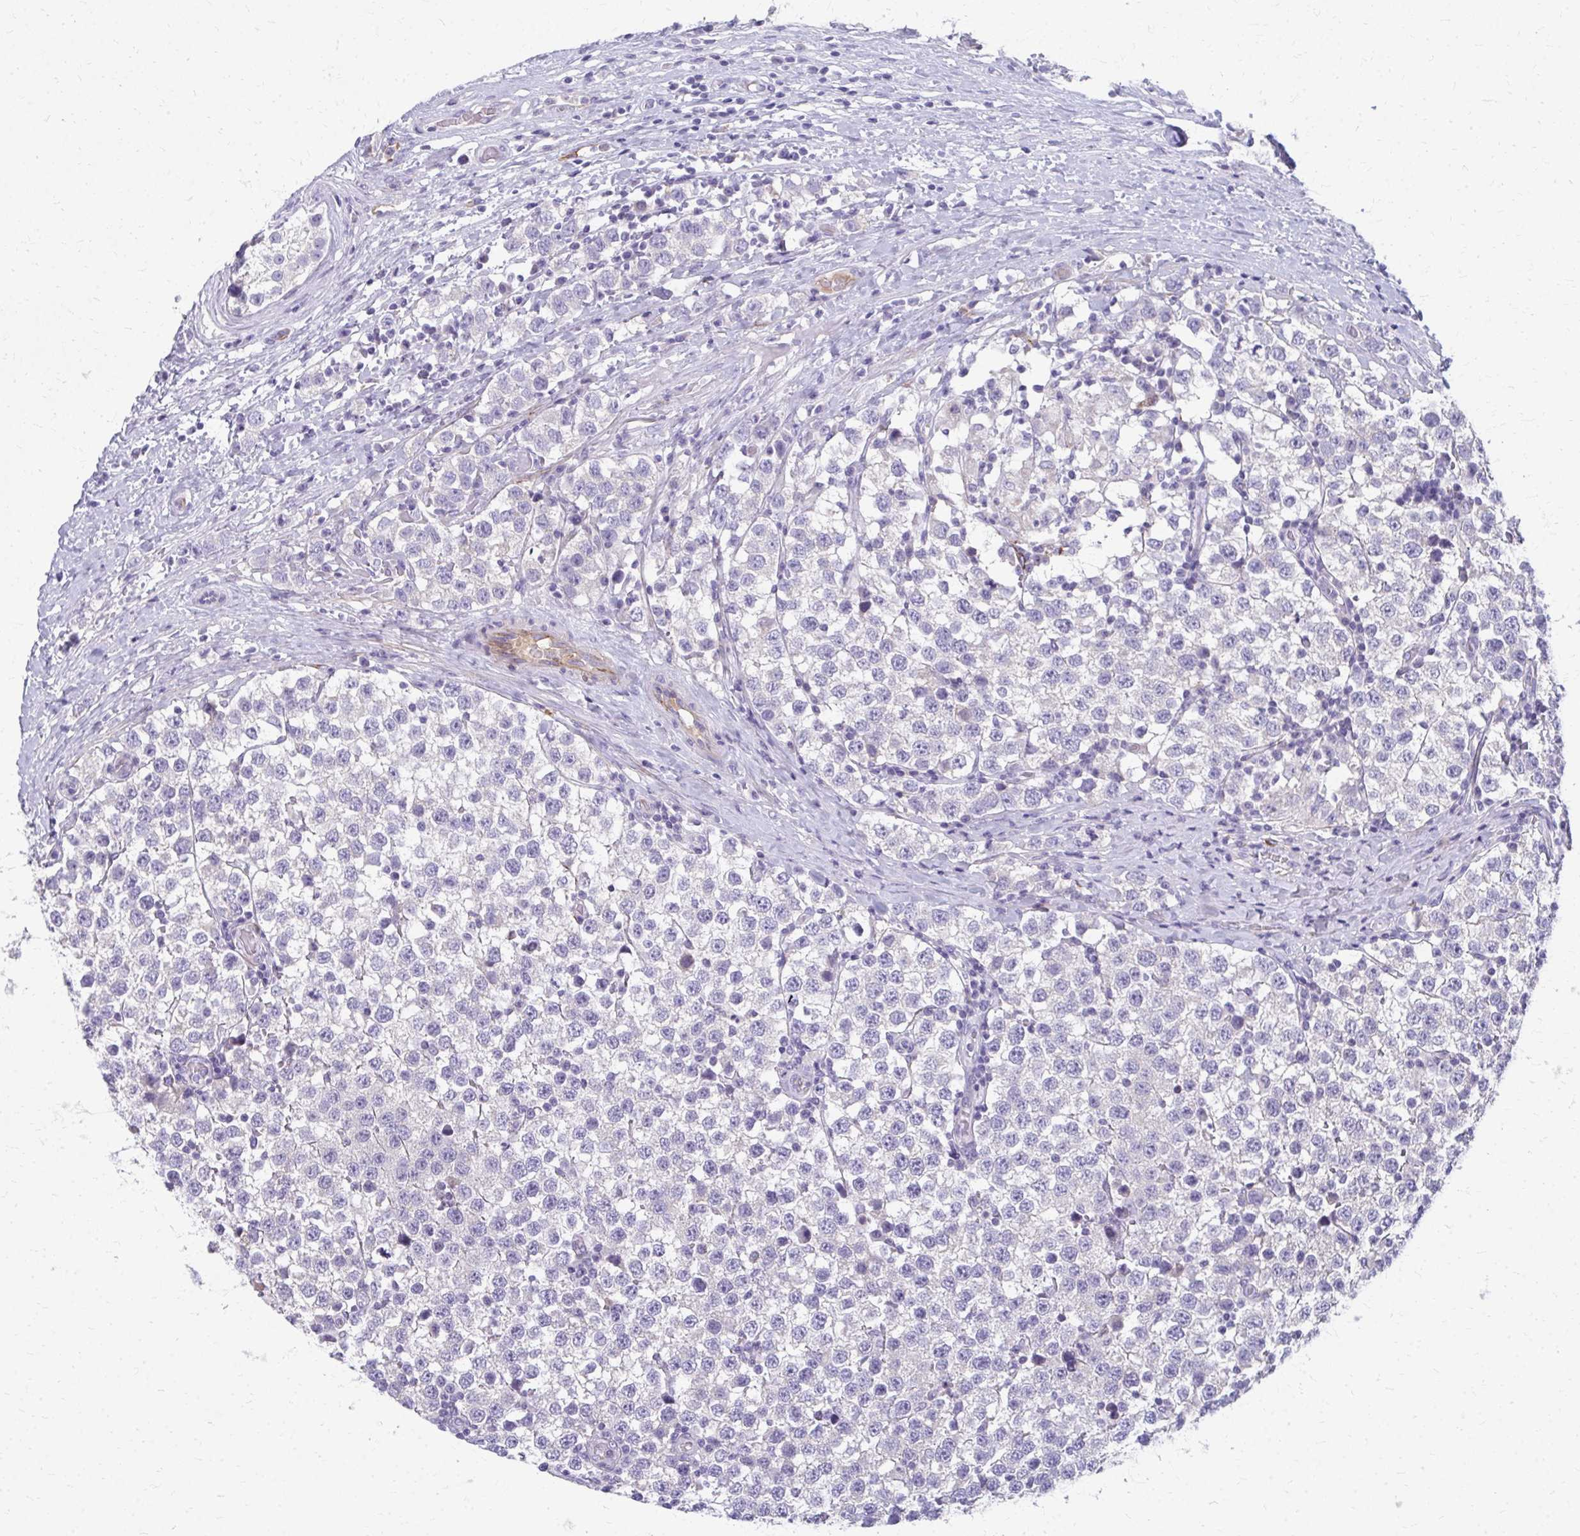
{"staining": {"intensity": "negative", "quantity": "none", "location": "none"}, "tissue": "testis cancer", "cell_type": "Tumor cells", "image_type": "cancer", "snomed": [{"axis": "morphology", "description": "Seminoma, NOS"}, {"axis": "topography", "description": "Testis"}], "caption": "This micrograph is of testis seminoma stained with immunohistochemistry to label a protein in brown with the nuclei are counter-stained blue. There is no positivity in tumor cells.", "gene": "ADIPOQ", "patient": {"sex": "male", "age": 34}}